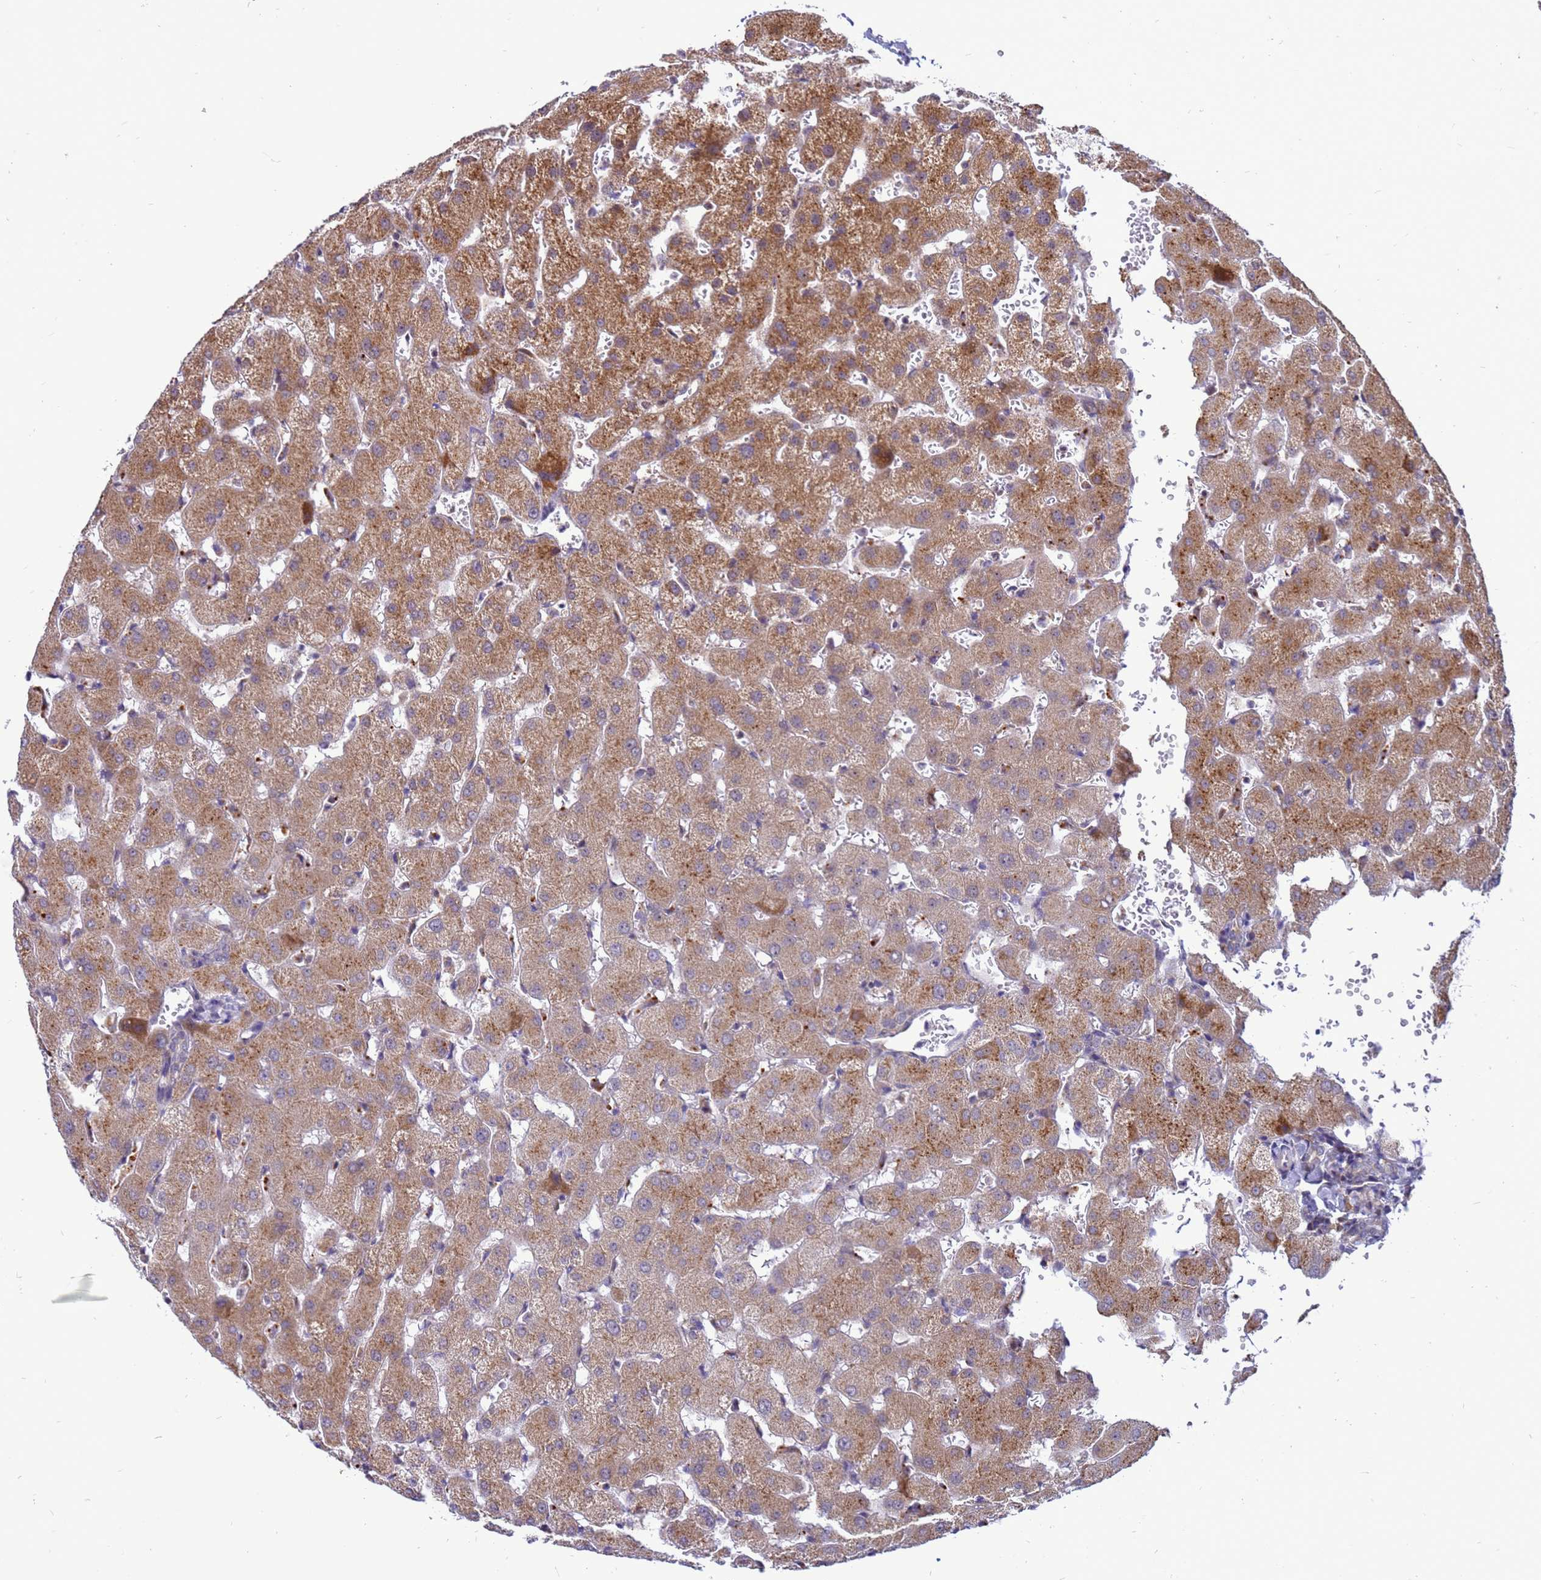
{"staining": {"intensity": "negative", "quantity": "none", "location": "none"}, "tissue": "liver", "cell_type": "Cholangiocytes", "image_type": "normal", "snomed": [{"axis": "morphology", "description": "Normal tissue, NOS"}, {"axis": "topography", "description": "Liver"}], "caption": "High power microscopy histopathology image of an immunohistochemistry (IHC) histopathology image of benign liver, revealing no significant expression in cholangiocytes.", "gene": "C12orf43", "patient": {"sex": "female", "age": 63}}